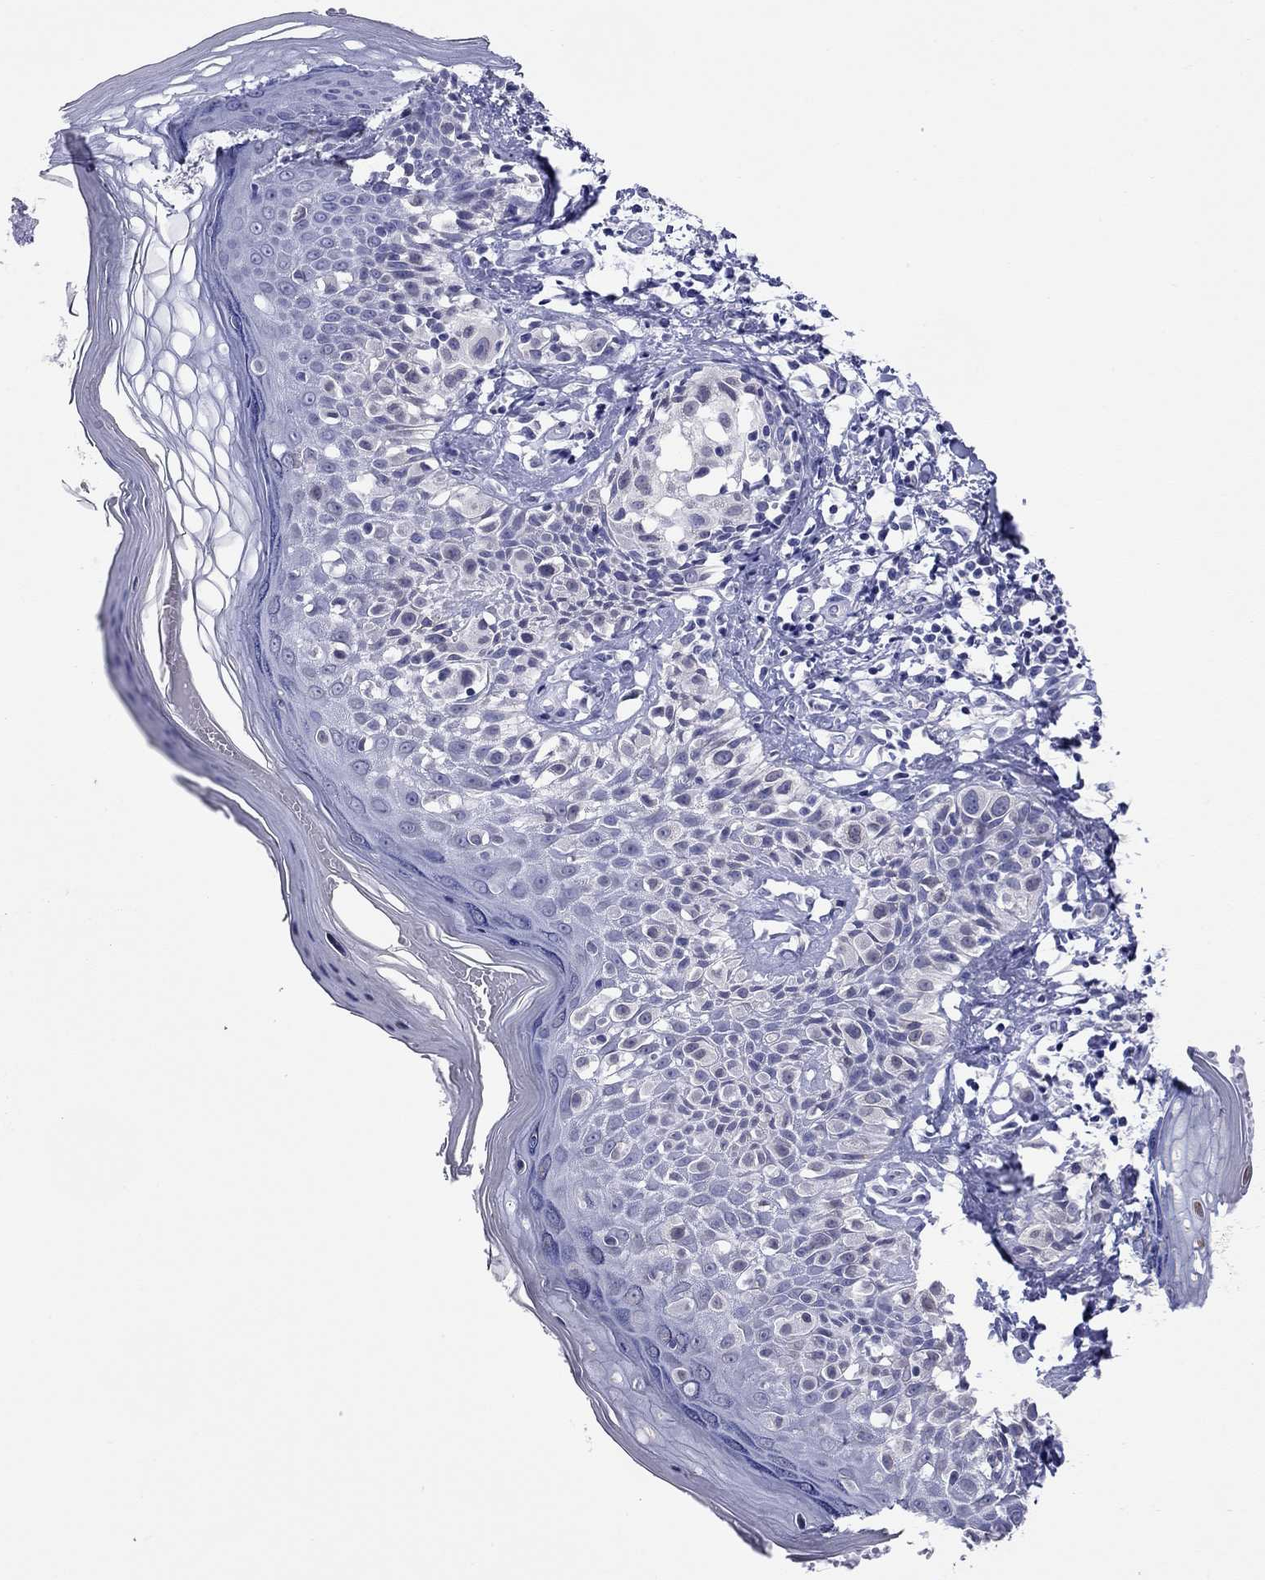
{"staining": {"intensity": "negative", "quantity": "none", "location": "none"}, "tissue": "melanoma", "cell_type": "Tumor cells", "image_type": "cancer", "snomed": [{"axis": "morphology", "description": "Malignant melanoma, NOS"}, {"axis": "topography", "description": "Skin"}], "caption": "A micrograph of malignant melanoma stained for a protein exhibits no brown staining in tumor cells.", "gene": "ARMC12", "patient": {"sex": "female", "age": 73}}